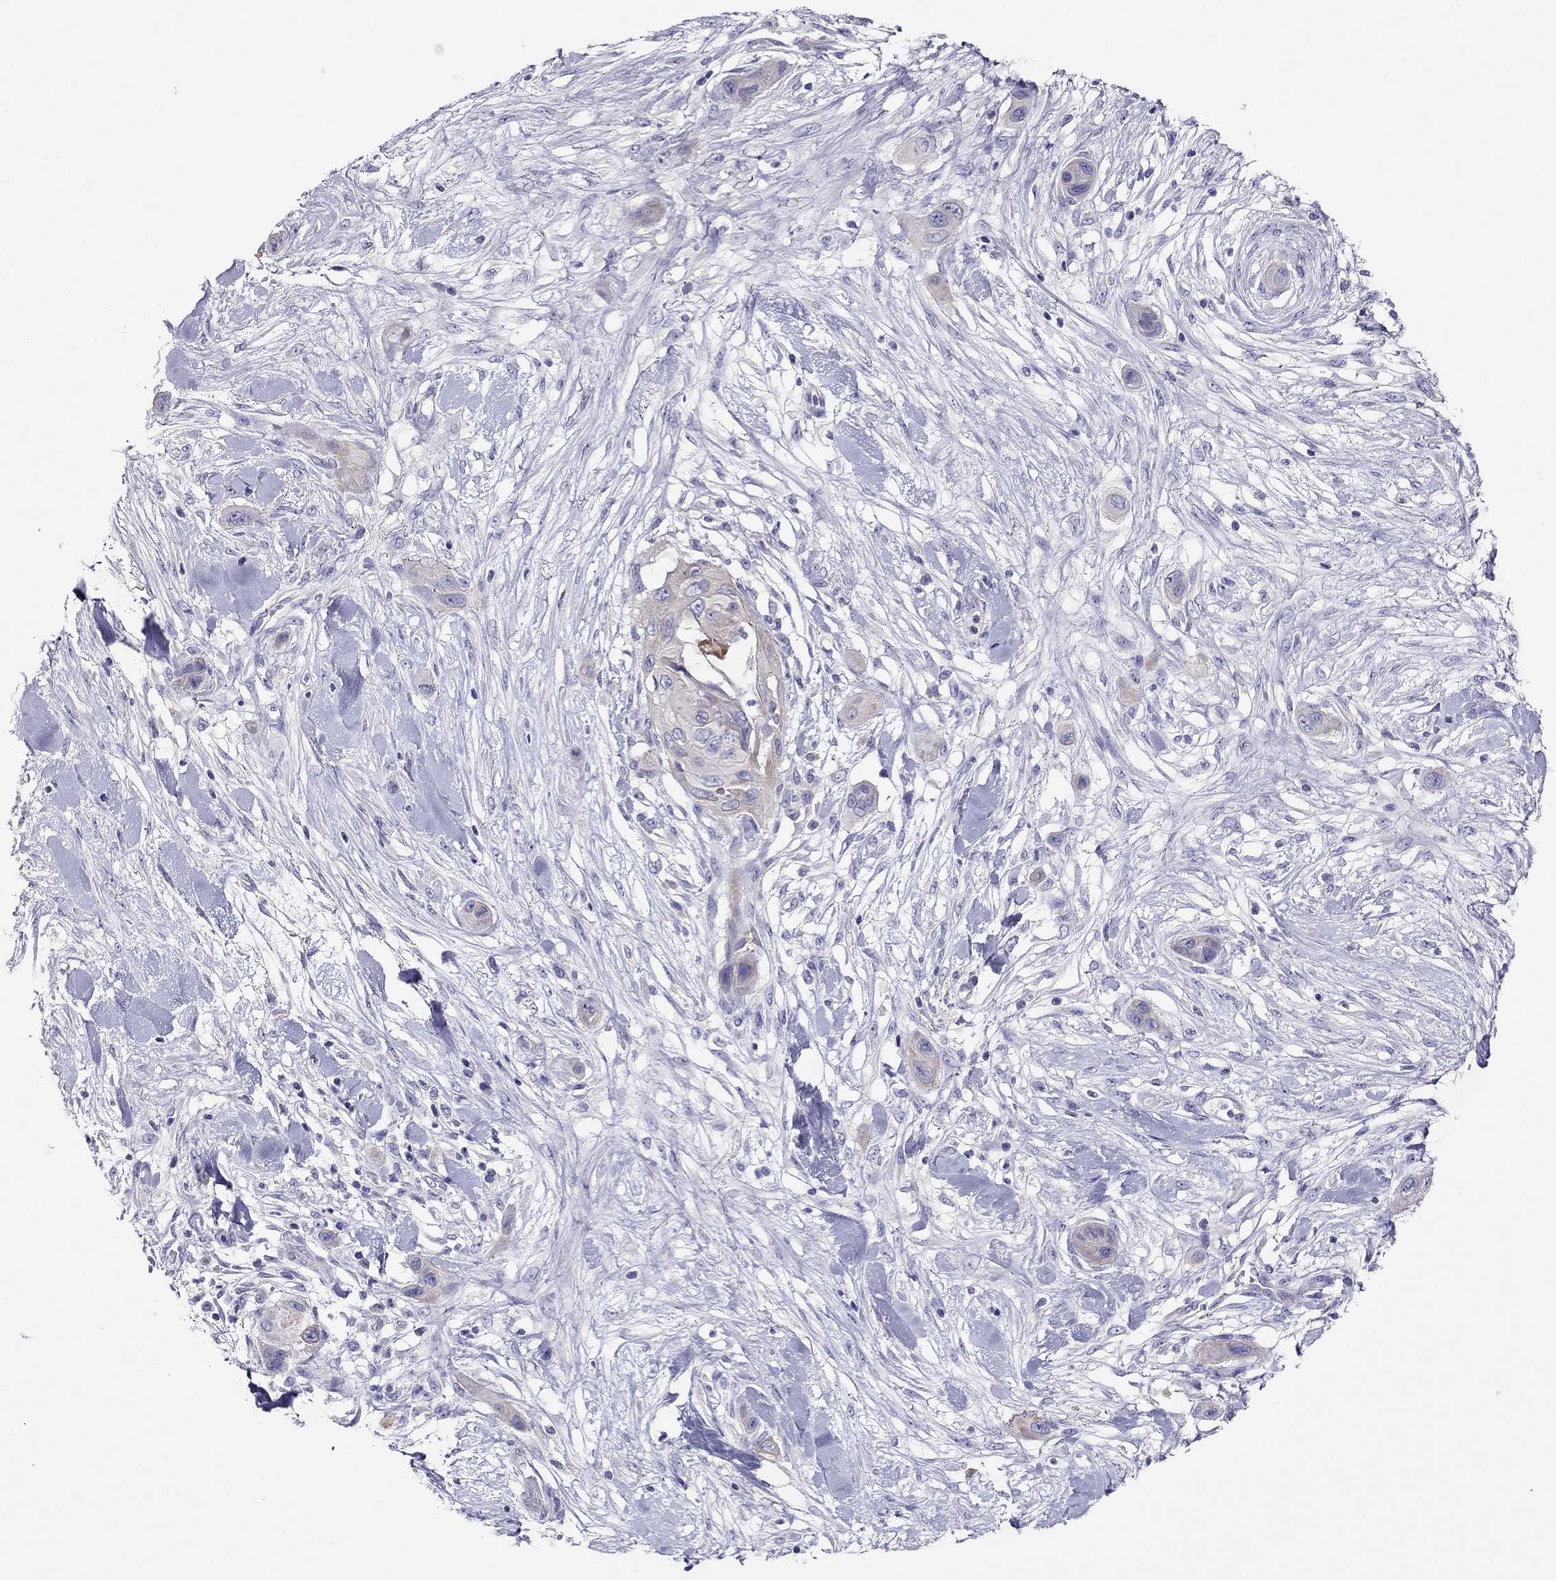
{"staining": {"intensity": "negative", "quantity": "none", "location": "none"}, "tissue": "skin cancer", "cell_type": "Tumor cells", "image_type": "cancer", "snomed": [{"axis": "morphology", "description": "Squamous cell carcinoma, NOS"}, {"axis": "topography", "description": "Skin"}], "caption": "Immunohistochemical staining of skin squamous cell carcinoma displays no significant expression in tumor cells.", "gene": "CAPNS2", "patient": {"sex": "male", "age": 79}}